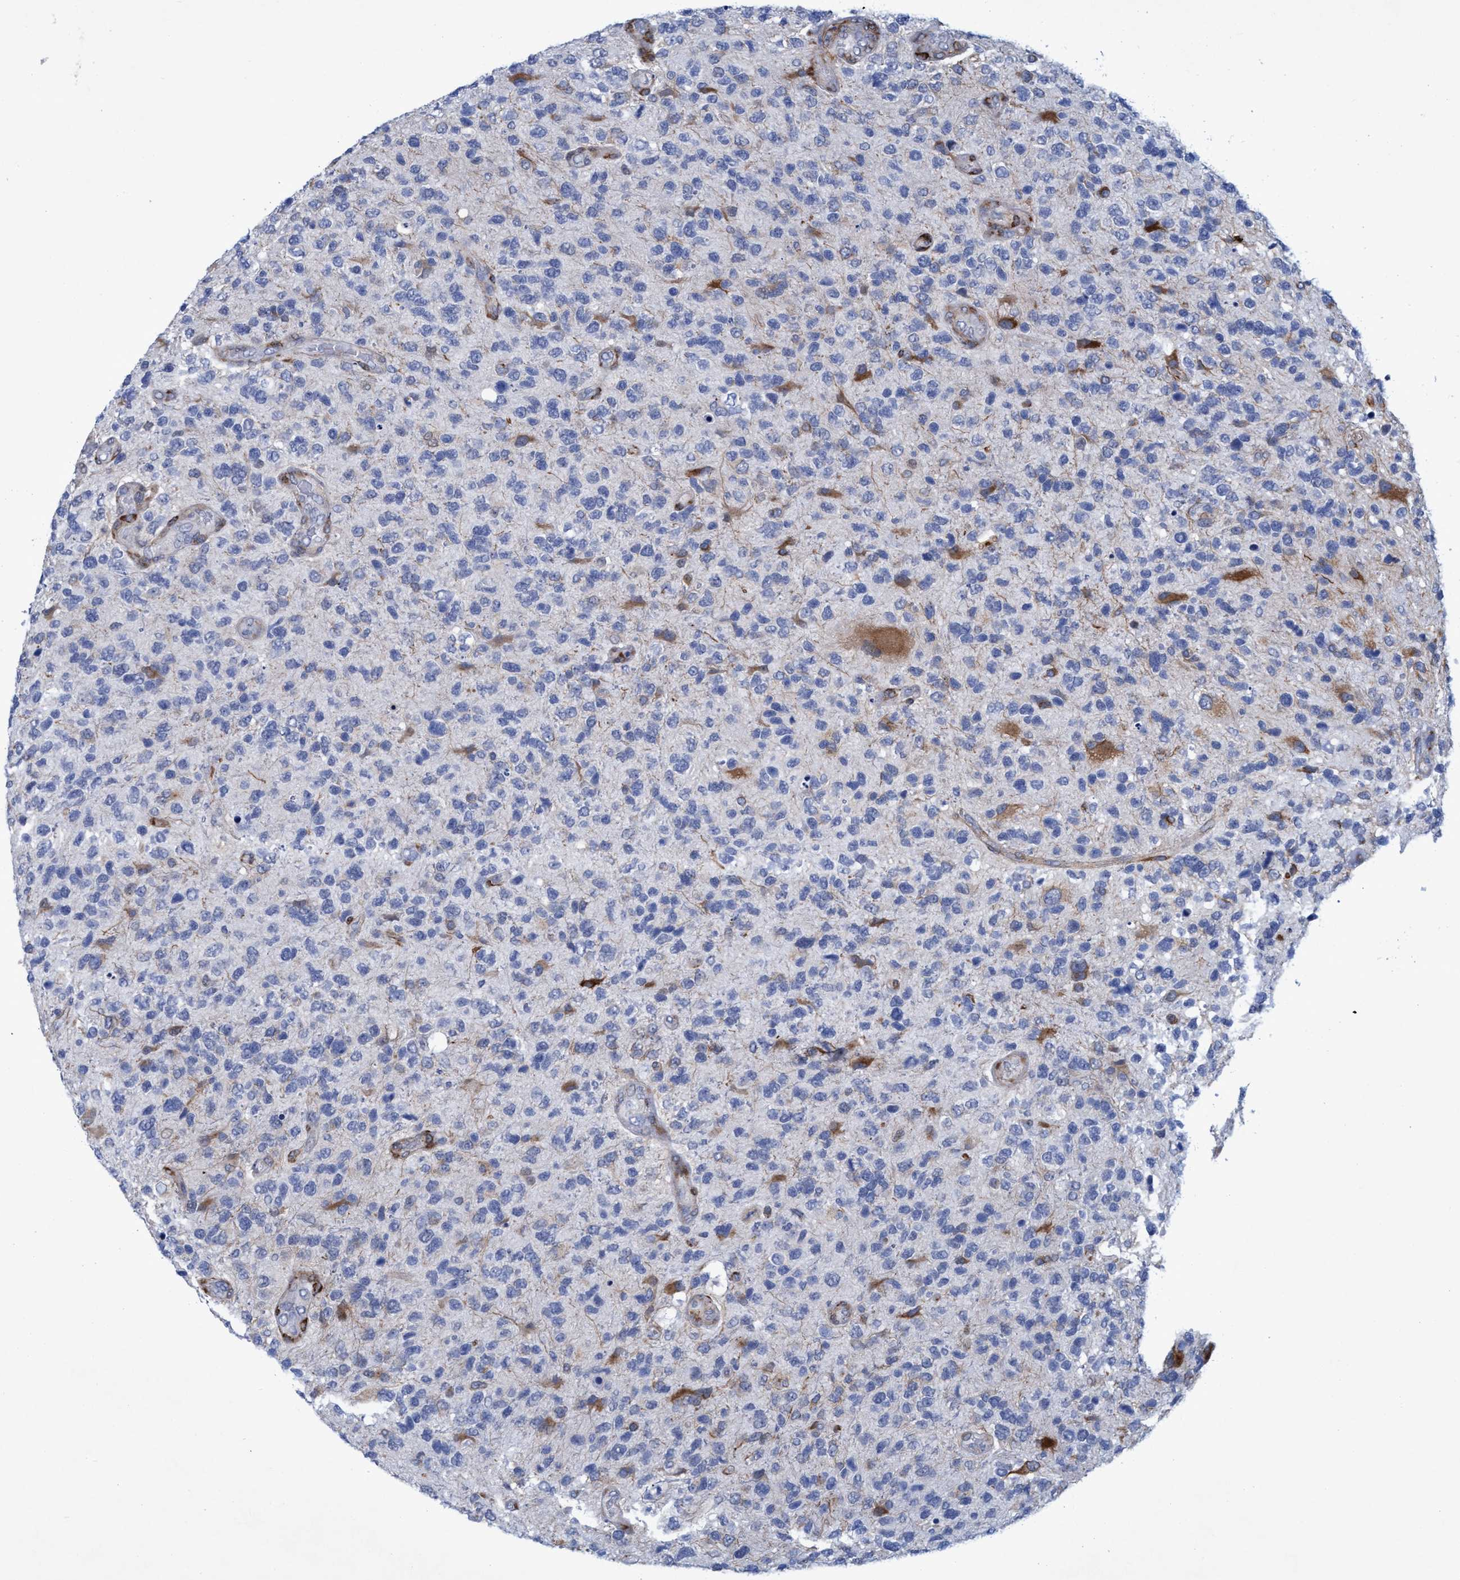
{"staining": {"intensity": "moderate", "quantity": "<25%", "location": "cytoplasmic/membranous"}, "tissue": "glioma", "cell_type": "Tumor cells", "image_type": "cancer", "snomed": [{"axis": "morphology", "description": "Glioma, malignant, High grade"}, {"axis": "topography", "description": "Brain"}], "caption": "The micrograph reveals immunohistochemical staining of malignant glioma (high-grade). There is moderate cytoplasmic/membranous expression is present in about <25% of tumor cells. (DAB IHC, brown staining for protein, blue staining for nuclei).", "gene": "SLC43A2", "patient": {"sex": "female", "age": 58}}